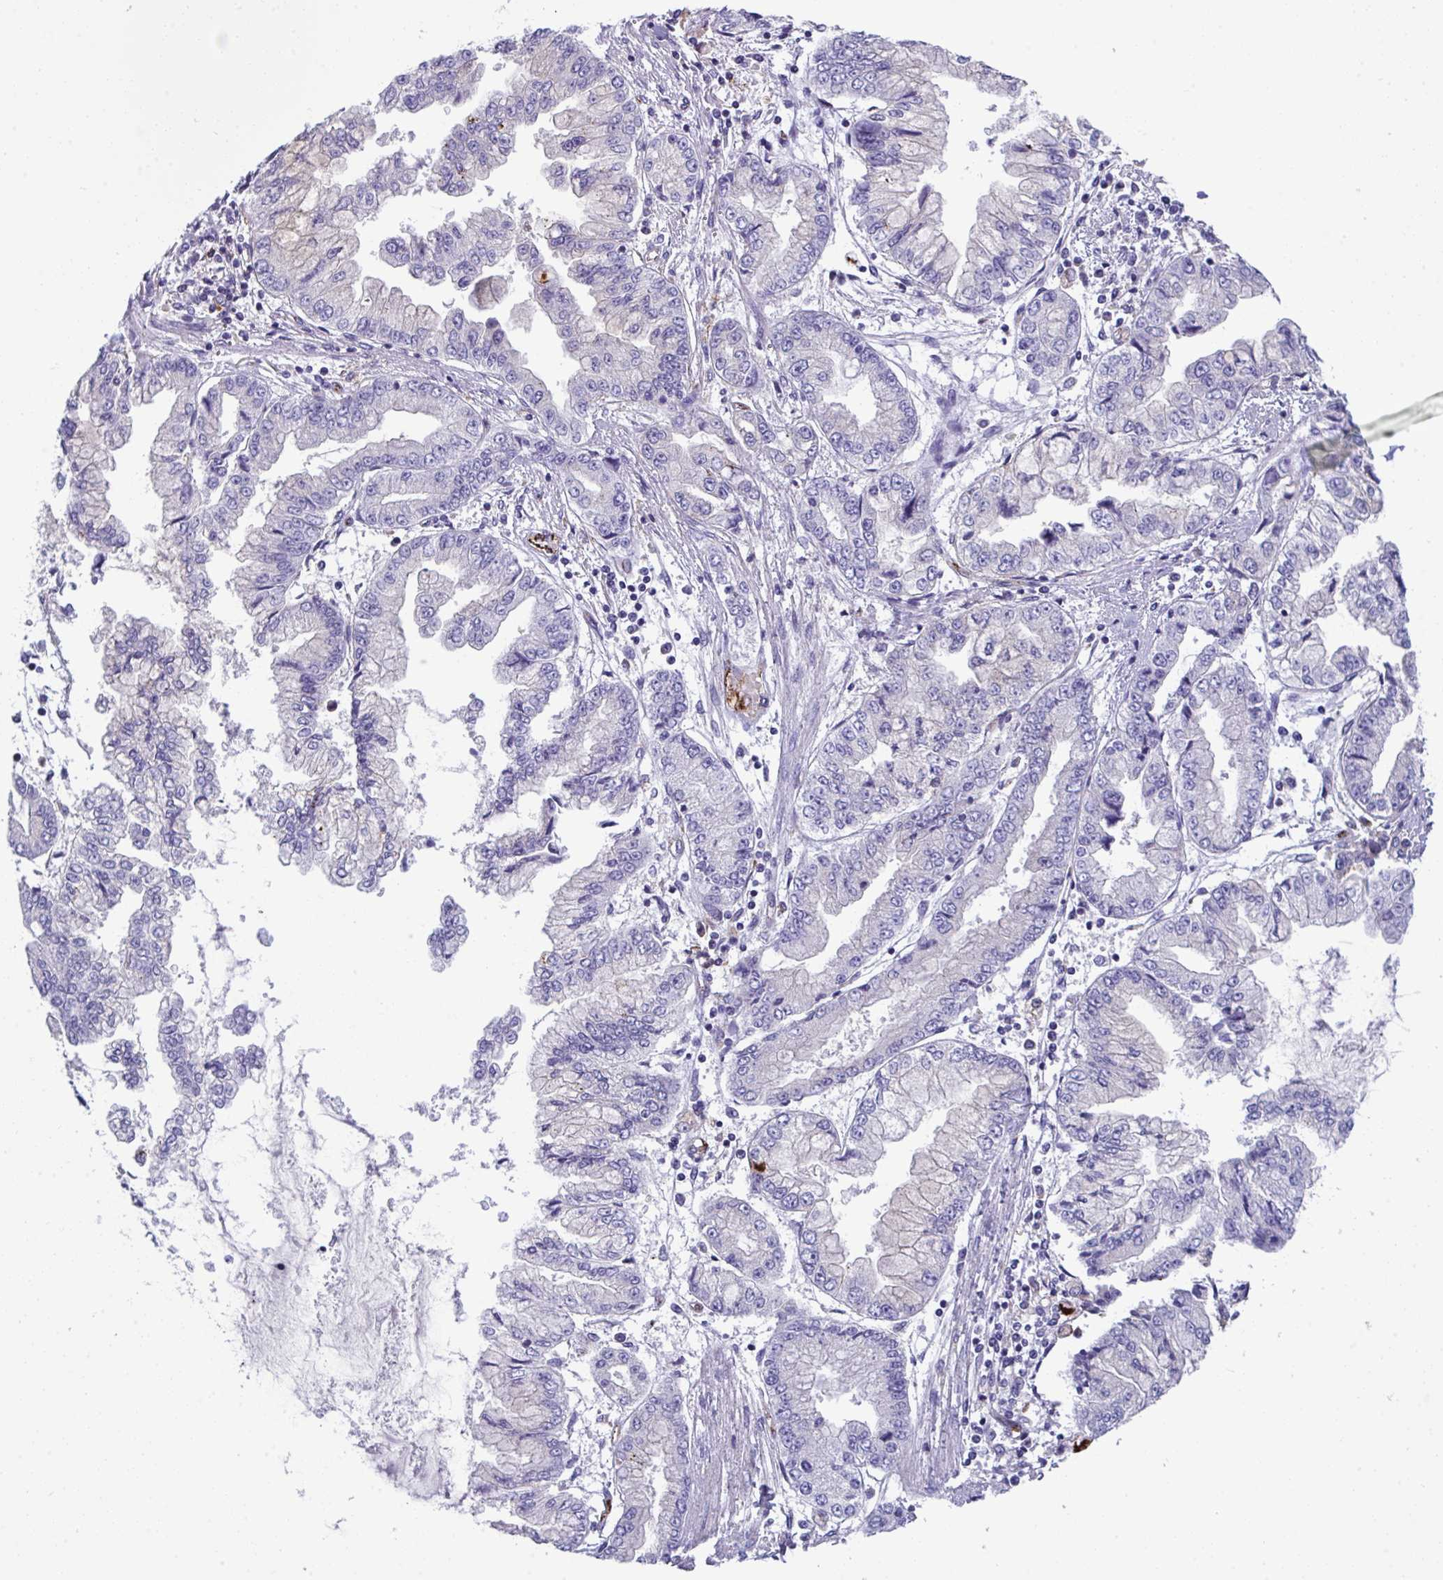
{"staining": {"intensity": "negative", "quantity": "none", "location": "none"}, "tissue": "stomach cancer", "cell_type": "Tumor cells", "image_type": "cancer", "snomed": [{"axis": "morphology", "description": "Adenocarcinoma, NOS"}, {"axis": "topography", "description": "Stomach, upper"}], "caption": "This photomicrograph is of adenocarcinoma (stomach) stained with immunohistochemistry to label a protein in brown with the nuclei are counter-stained blue. There is no expression in tumor cells.", "gene": "TOR1AIP2", "patient": {"sex": "female", "age": 74}}